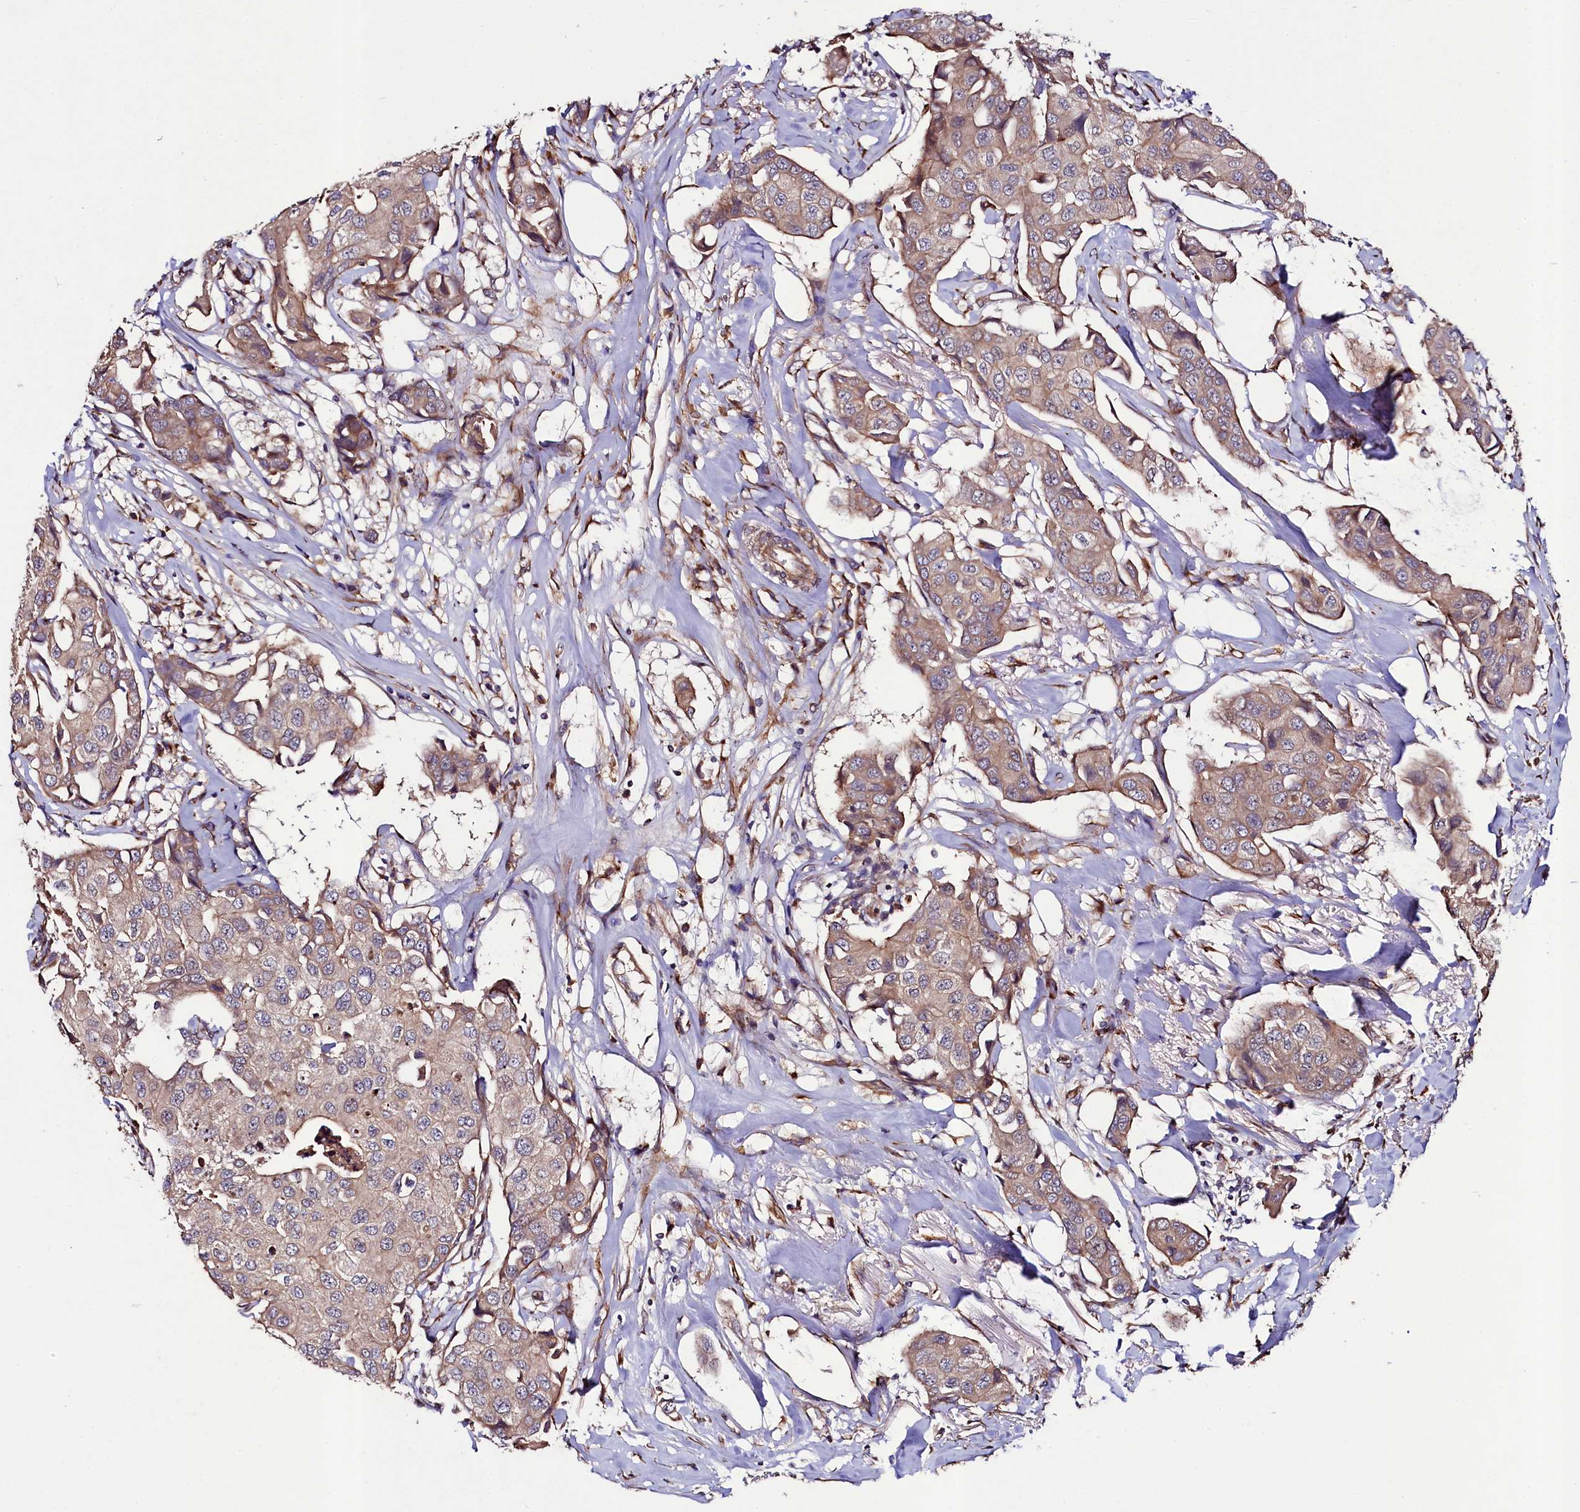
{"staining": {"intensity": "weak", "quantity": "<25%", "location": "cytoplasmic/membranous"}, "tissue": "breast cancer", "cell_type": "Tumor cells", "image_type": "cancer", "snomed": [{"axis": "morphology", "description": "Duct carcinoma"}, {"axis": "topography", "description": "Breast"}], "caption": "Tumor cells show no significant positivity in intraductal carcinoma (breast).", "gene": "CCDC102A", "patient": {"sex": "female", "age": 80}}